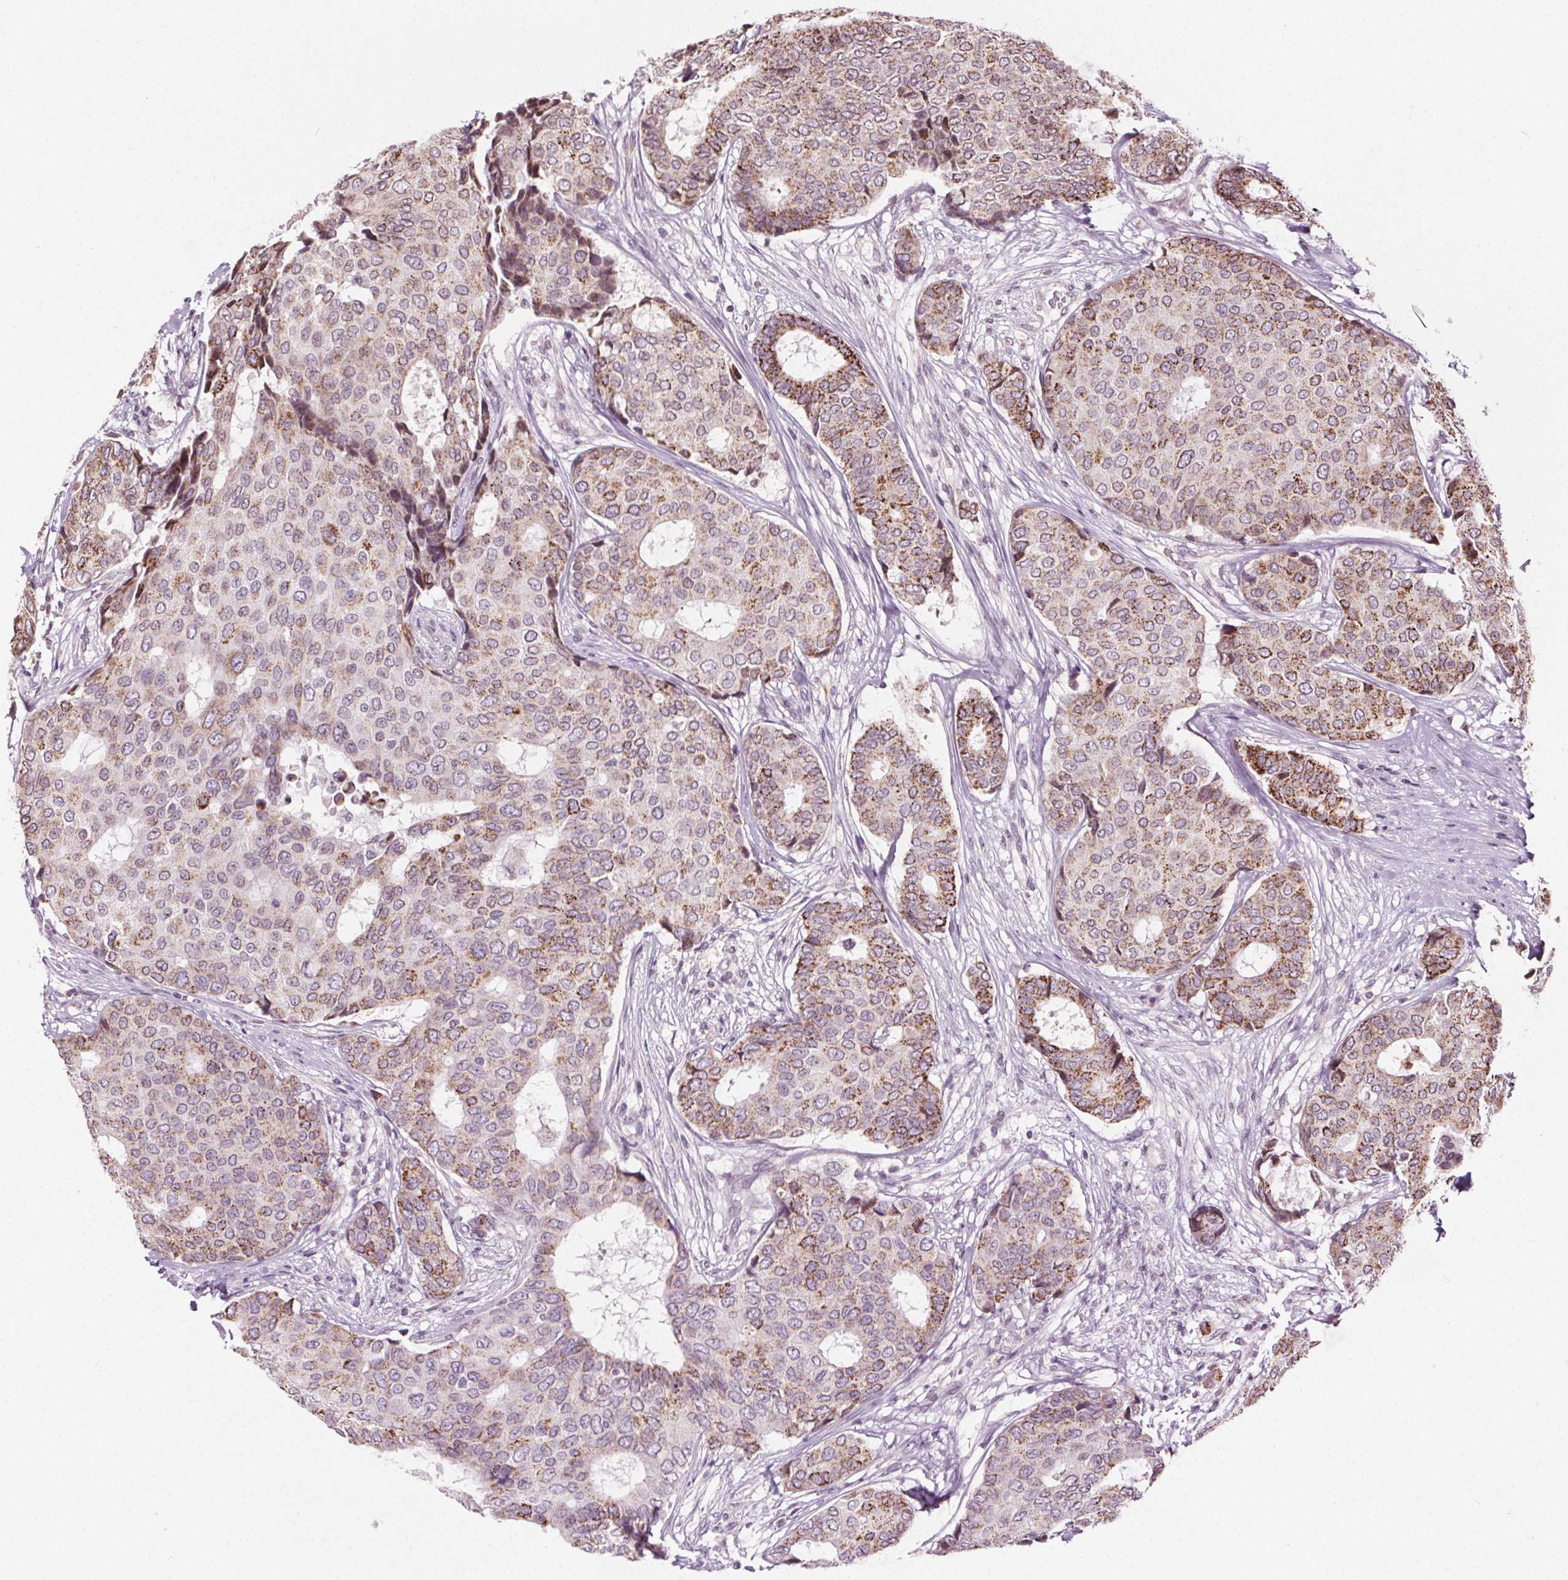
{"staining": {"intensity": "moderate", "quantity": "<25%", "location": "cytoplasmic/membranous"}, "tissue": "breast cancer", "cell_type": "Tumor cells", "image_type": "cancer", "snomed": [{"axis": "morphology", "description": "Duct carcinoma"}, {"axis": "topography", "description": "Breast"}], "caption": "This histopathology image displays breast cancer stained with immunohistochemistry (IHC) to label a protein in brown. The cytoplasmic/membranous of tumor cells show moderate positivity for the protein. Nuclei are counter-stained blue.", "gene": "LFNG", "patient": {"sex": "female", "age": 75}}